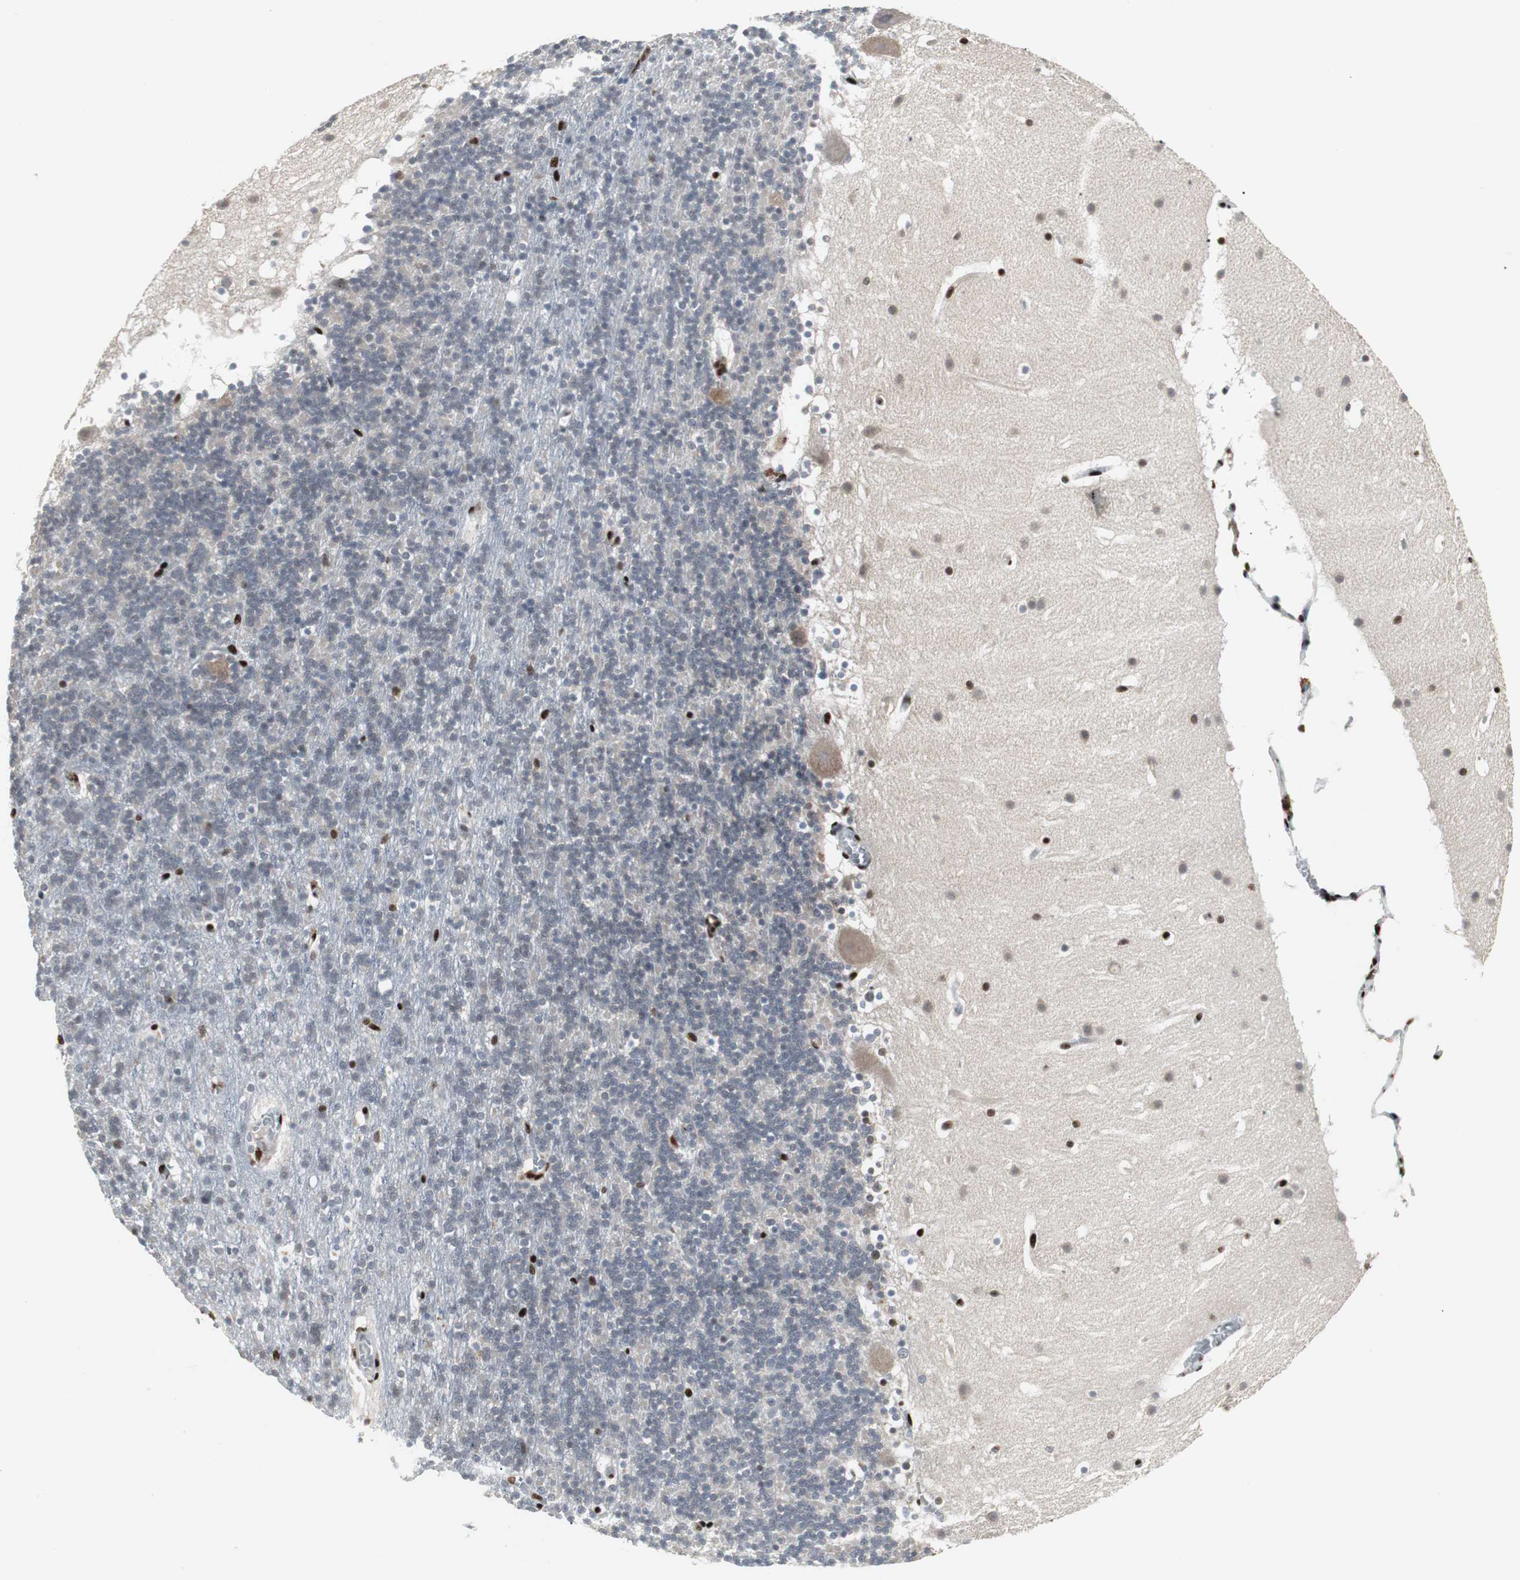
{"staining": {"intensity": "negative", "quantity": "none", "location": "none"}, "tissue": "cerebellum", "cell_type": "Cells in granular layer", "image_type": "normal", "snomed": [{"axis": "morphology", "description": "Normal tissue, NOS"}, {"axis": "topography", "description": "Cerebellum"}], "caption": "An immunohistochemistry image of benign cerebellum is shown. There is no staining in cells in granular layer of cerebellum.", "gene": "GRK2", "patient": {"sex": "male", "age": 45}}